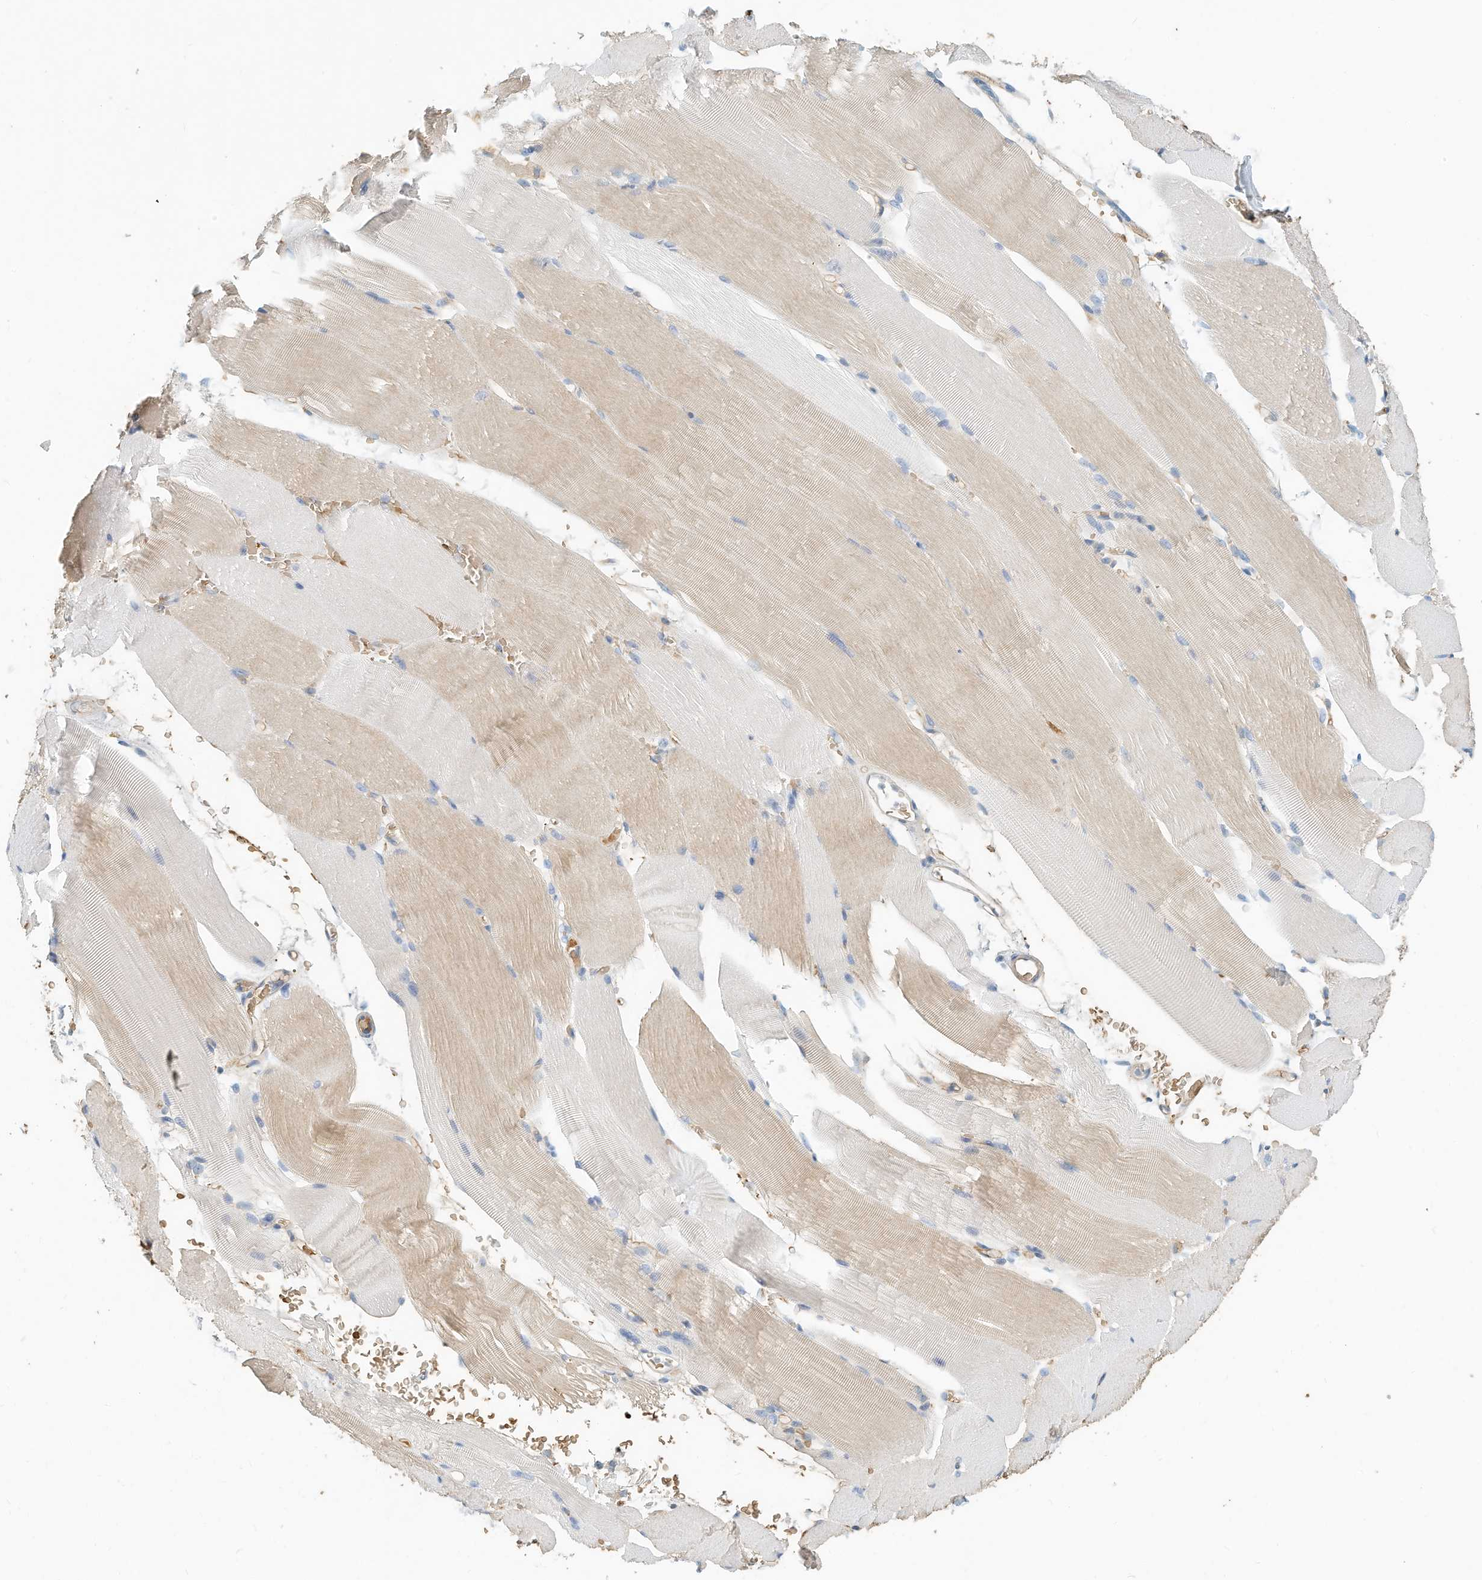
{"staining": {"intensity": "weak", "quantity": "25%-75%", "location": "cytoplasmic/membranous"}, "tissue": "skeletal muscle", "cell_type": "Myocytes", "image_type": "normal", "snomed": [{"axis": "morphology", "description": "Normal tissue, NOS"}, {"axis": "topography", "description": "Skeletal muscle"}, {"axis": "topography", "description": "Parathyroid gland"}], "caption": "Myocytes show low levels of weak cytoplasmic/membranous positivity in about 25%-75% of cells in normal human skeletal muscle.", "gene": "RCAN3", "patient": {"sex": "female", "age": 37}}